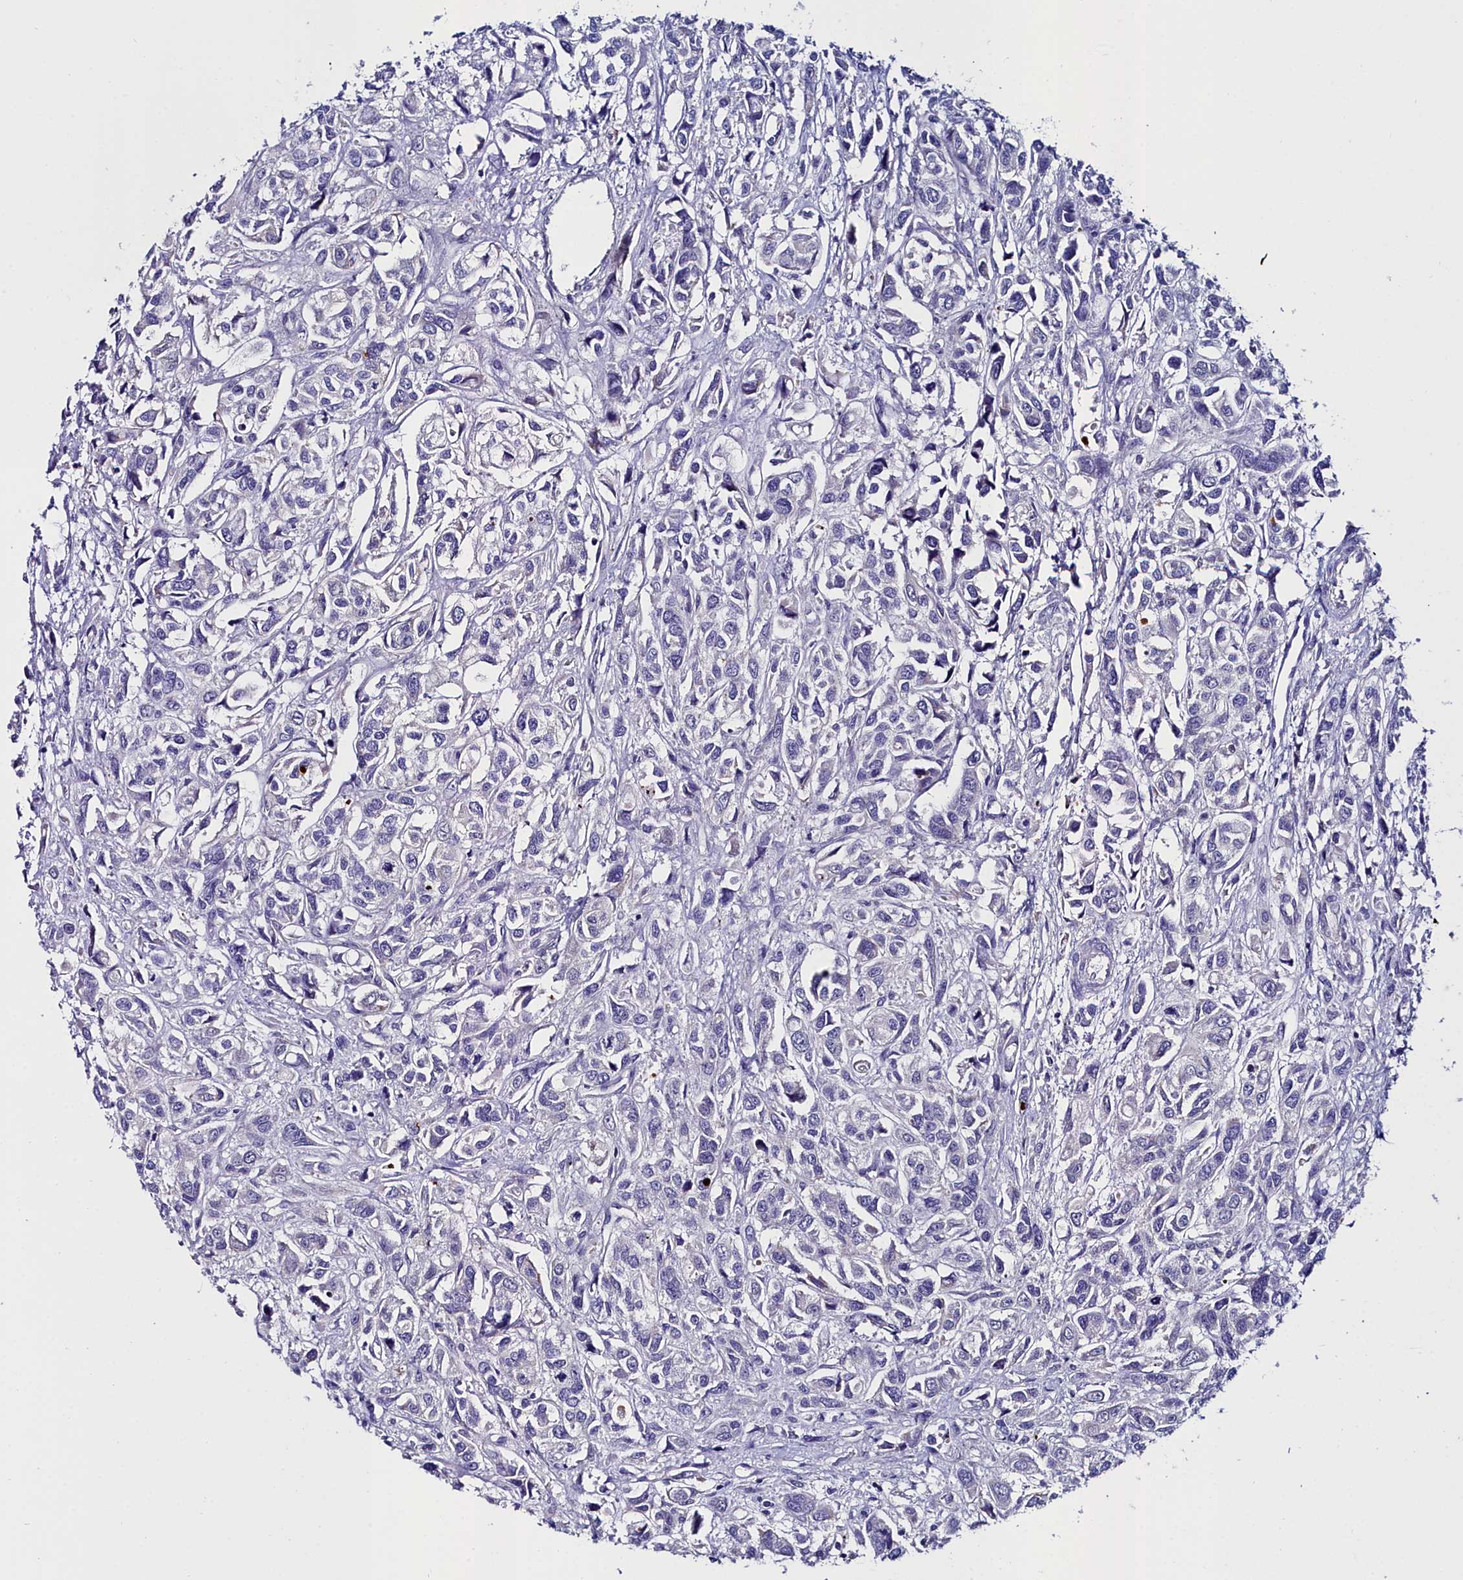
{"staining": {"intensity": "negative", "quantity": "none", "location": "none"}, "tissue": "urothelial cancer", "cell_type": "Tumor cells", "image_type": "cancer", "snomed": [{"axis": "morphology", "description": "Urothelial carcinoma, High grade"}, {"axis": "topography", "description": "Urinary bladder"}], "caption": "Immunohistochemical staining of human urothelial cancer displays no significant positivity in tumor cells.", "gene": "SLC49A3", "patient": {"sex": "male", "age": 67}}